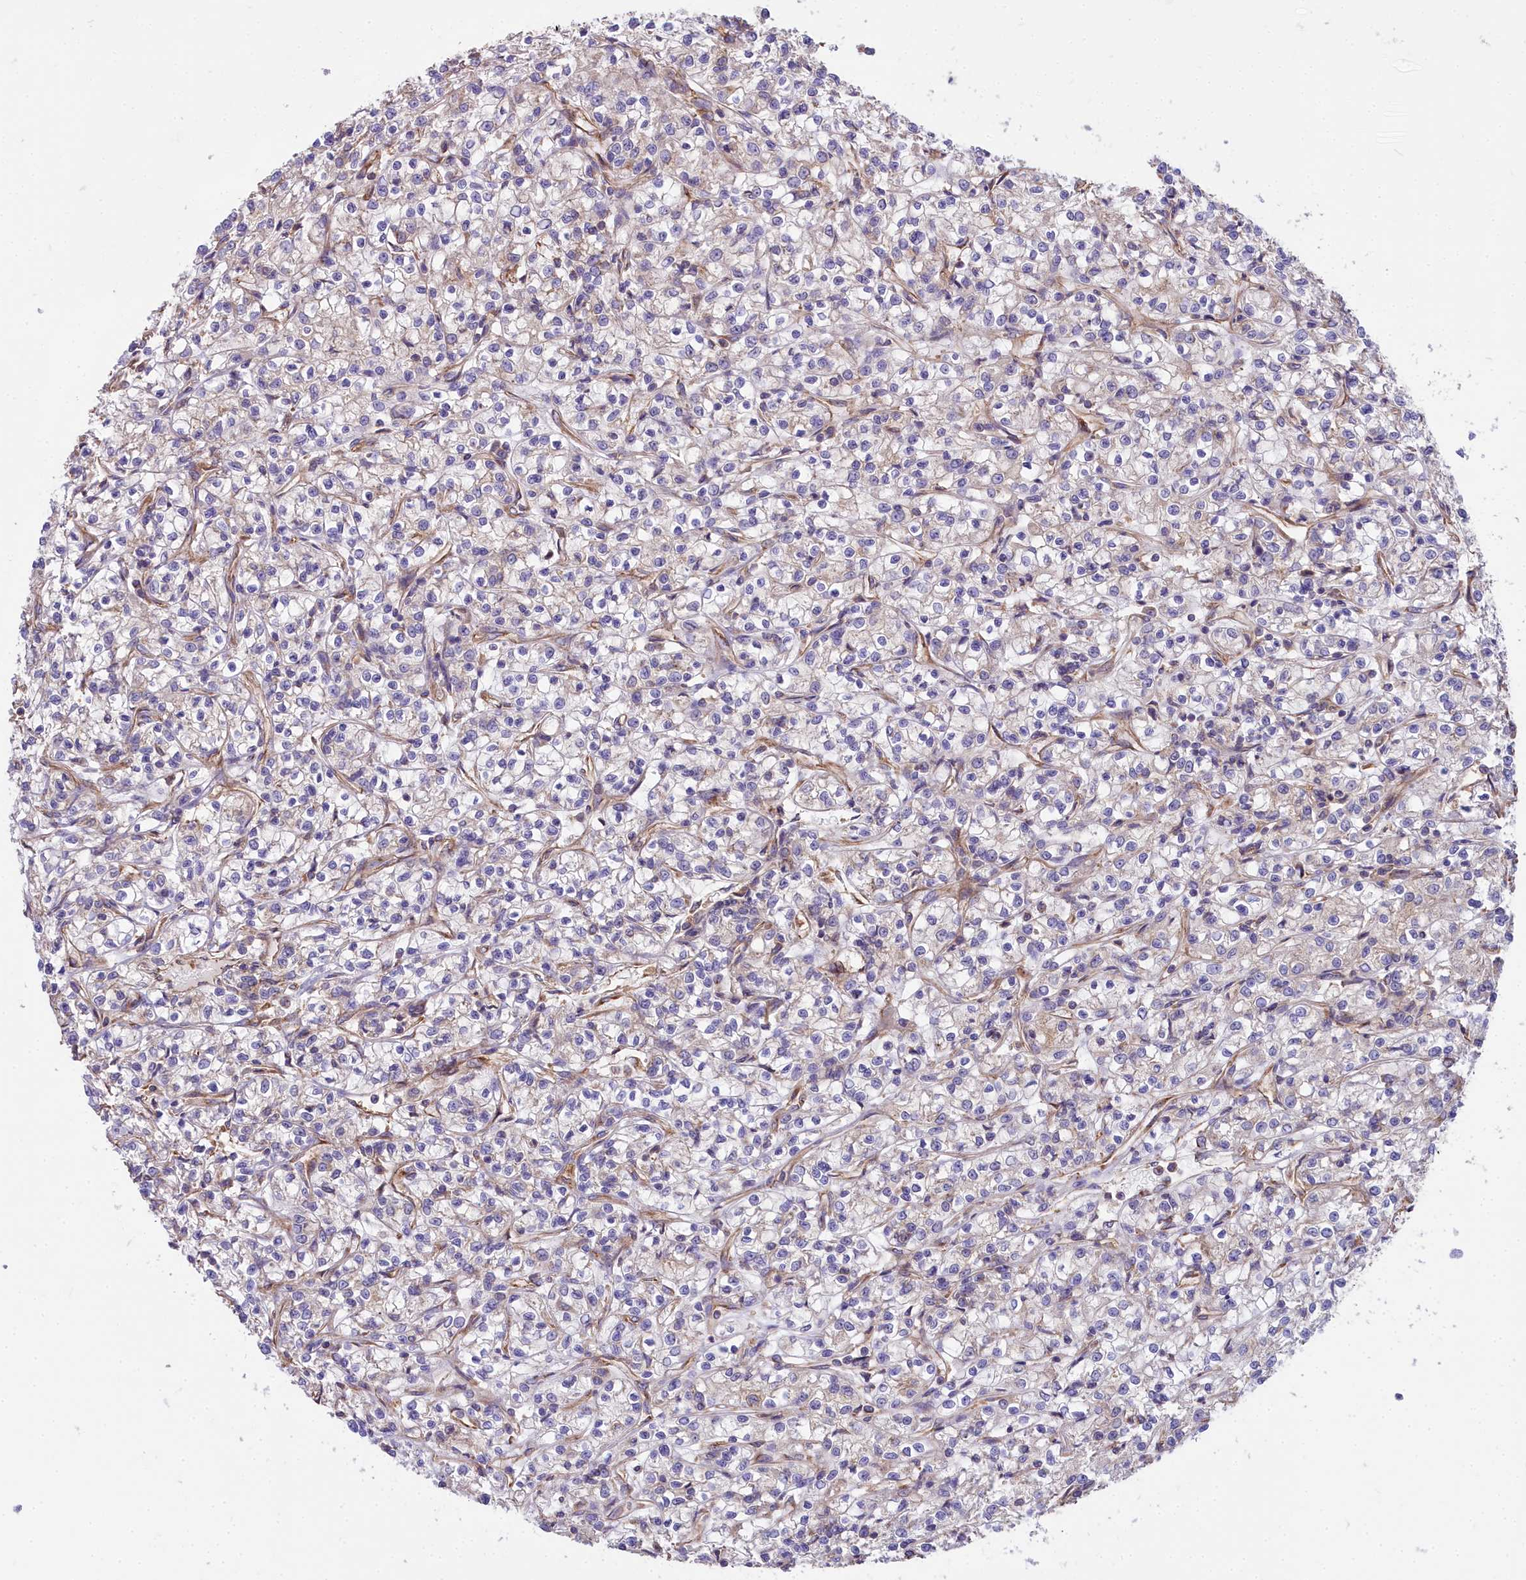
{"staining": {"intensity": "weak", "quantity": "<25%", "location": "cytoplasmic/membranous"}, "tissue": "renal cancer", "cell_type": "Tumor cells", "image_type": "cancer", "snomed": [{"axis": "morphology", "description": "Adenocarcinoma, NOS"}, {"axis": "topography", "description": "Kidney"}], "caption": "Immunohistochemistry (IHC) image of renal adenocarcinoma stained for a protein (brown), which shows no staining in tumor cells. (DAB (3,3'-diaminobenzidine) IHC visualized using brightfield microscopy, high magnification).", "gene": "DCTN3", "patient": {"sex": "female", "age": 59}}